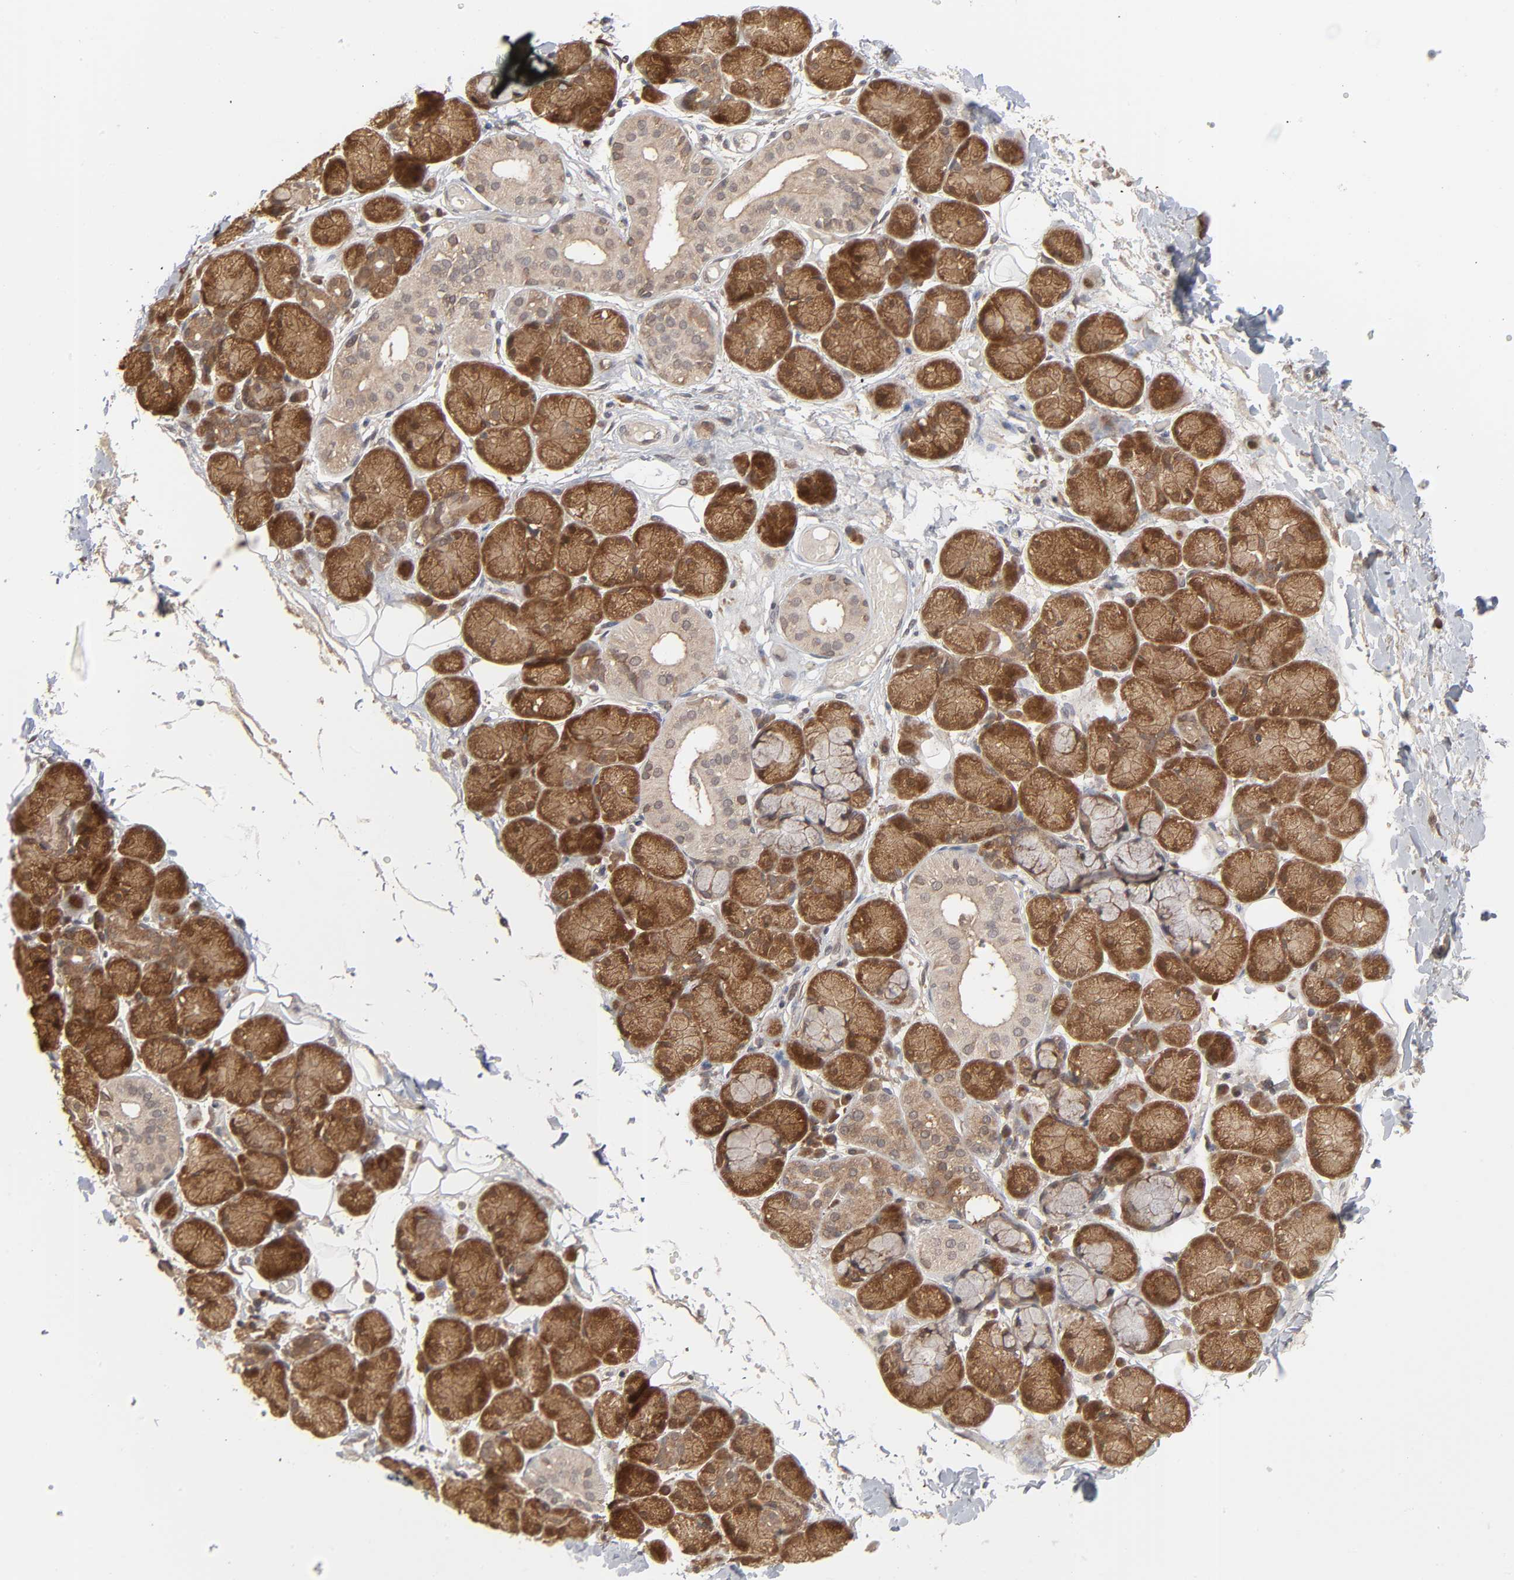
{"staining": {"intensity": "moderate", "quantity": ">75%", "location": "cytoplasmic/membranous,nuclear"}, "tissue": "salivary gland", "cell_type": "Glandular cells", "image_type": "normal", "snomed": [{"axis": "morphology", "description": "Normal tissue, NOS"}, {"axis": "topography", "description": "Skeletal muscle"}, {"axis": "topography", "description": "Oral tissue"}, {"axis": "topography", "description": "Salivary gland"}, {"axis": "topography", "description": "Peripheral nerve tissue"}], "caption": "Protein staining shows moderate cytoplasmic/membranous,nuclear positivity in about >75% of glandular cells in unremarkable salivary gland.", "gene": "SCFD1", "patient": {"sex": "male", "age": 54}}